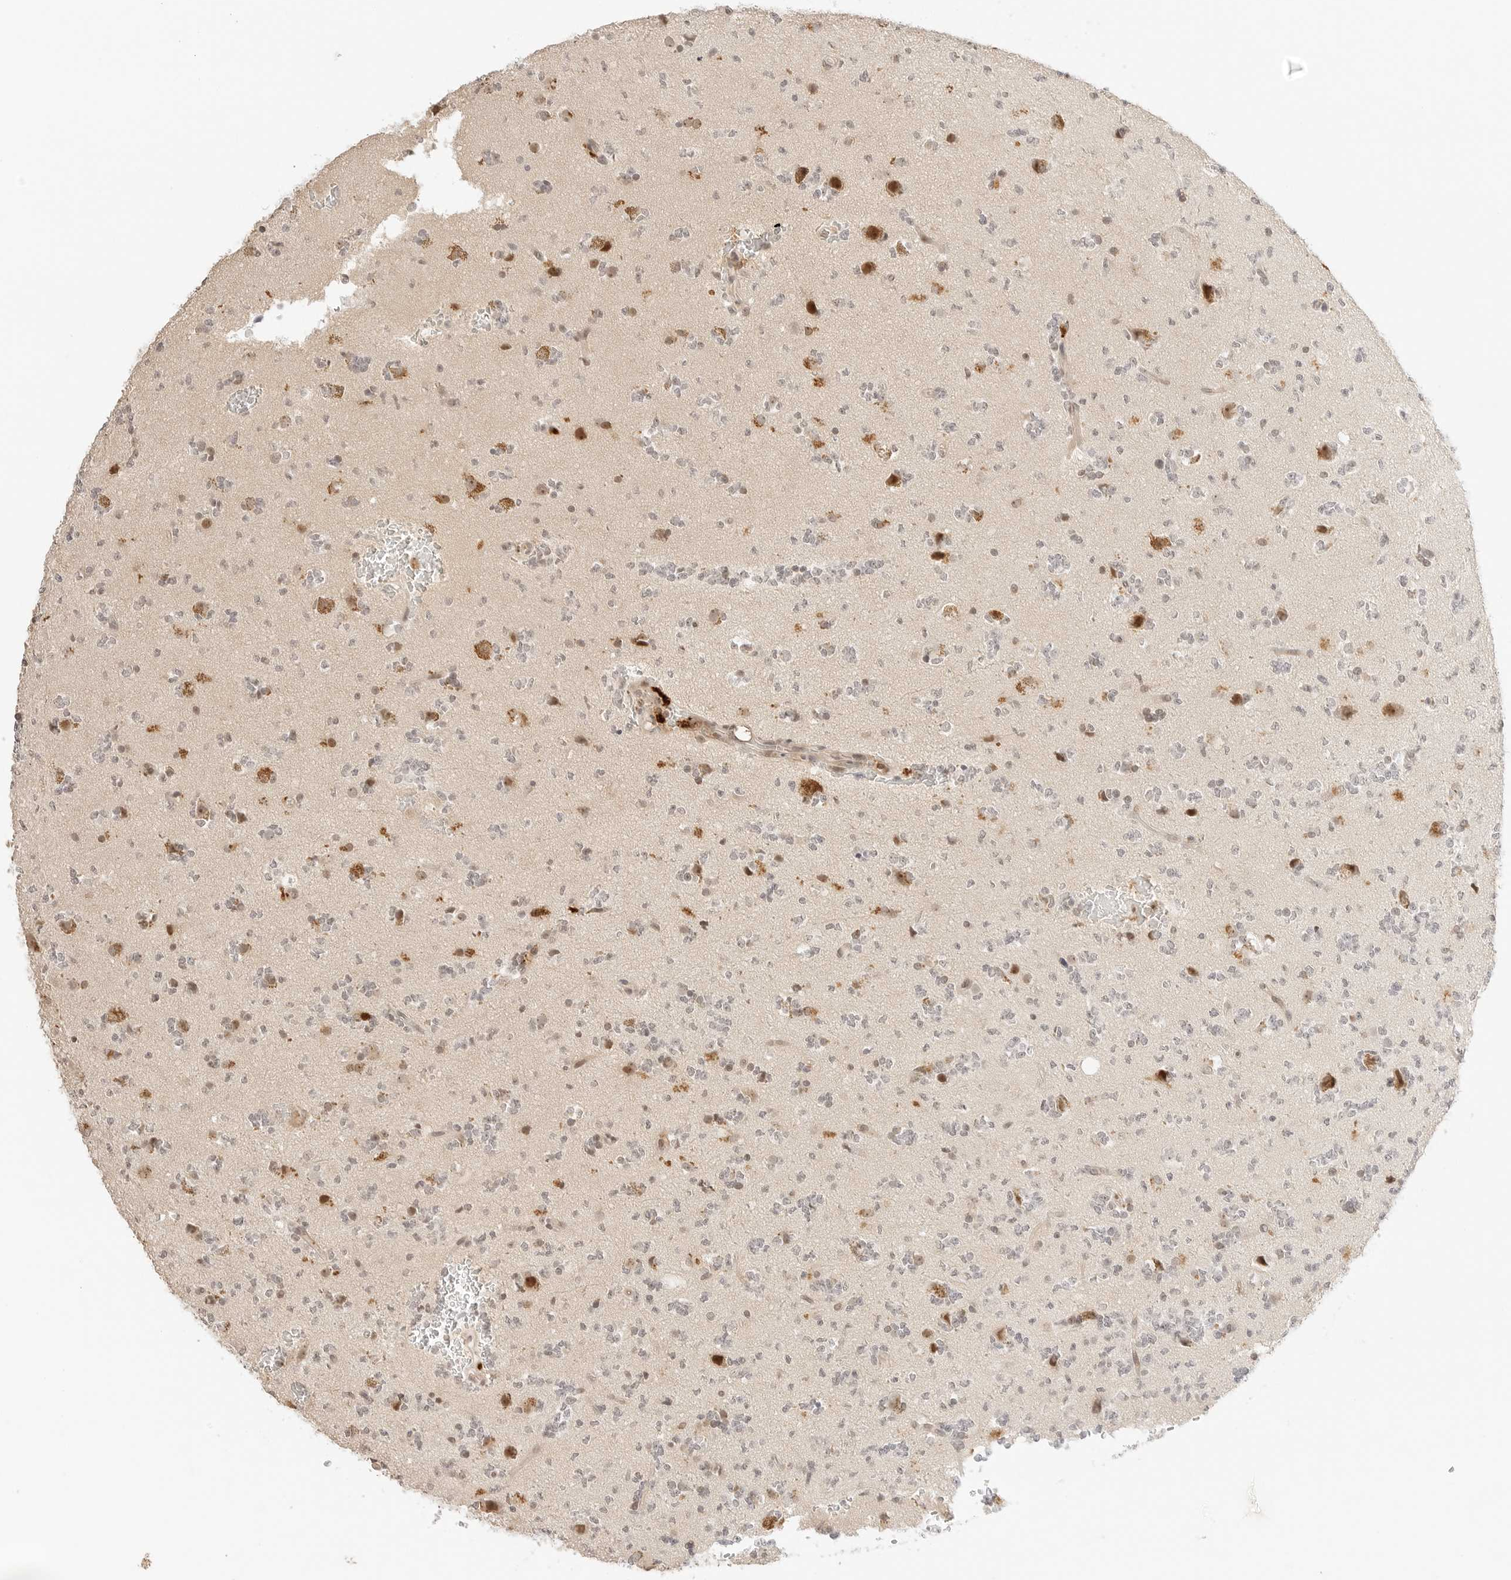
{"staining": {"intensity": "weak", "quantity": "25%-75%", "location": "nuclear"}, "tissue": "glioma", "cell_type": "Tumor cells", "image_type": "cancer", "snomed": [{"axis": "morphology", "description": "Glioma, malignant, High grade"}, {"axis": "topography", "description": "Brain"}], "caption": "A high-resolution image shows immunohistochemistry (IHC) staining of glioma, which demonstrates weak nuclear expression in about 25%-75% of tumor cells.", "gene": "RPS6KL1", "patient": {"sex": "female", "age": 62}}